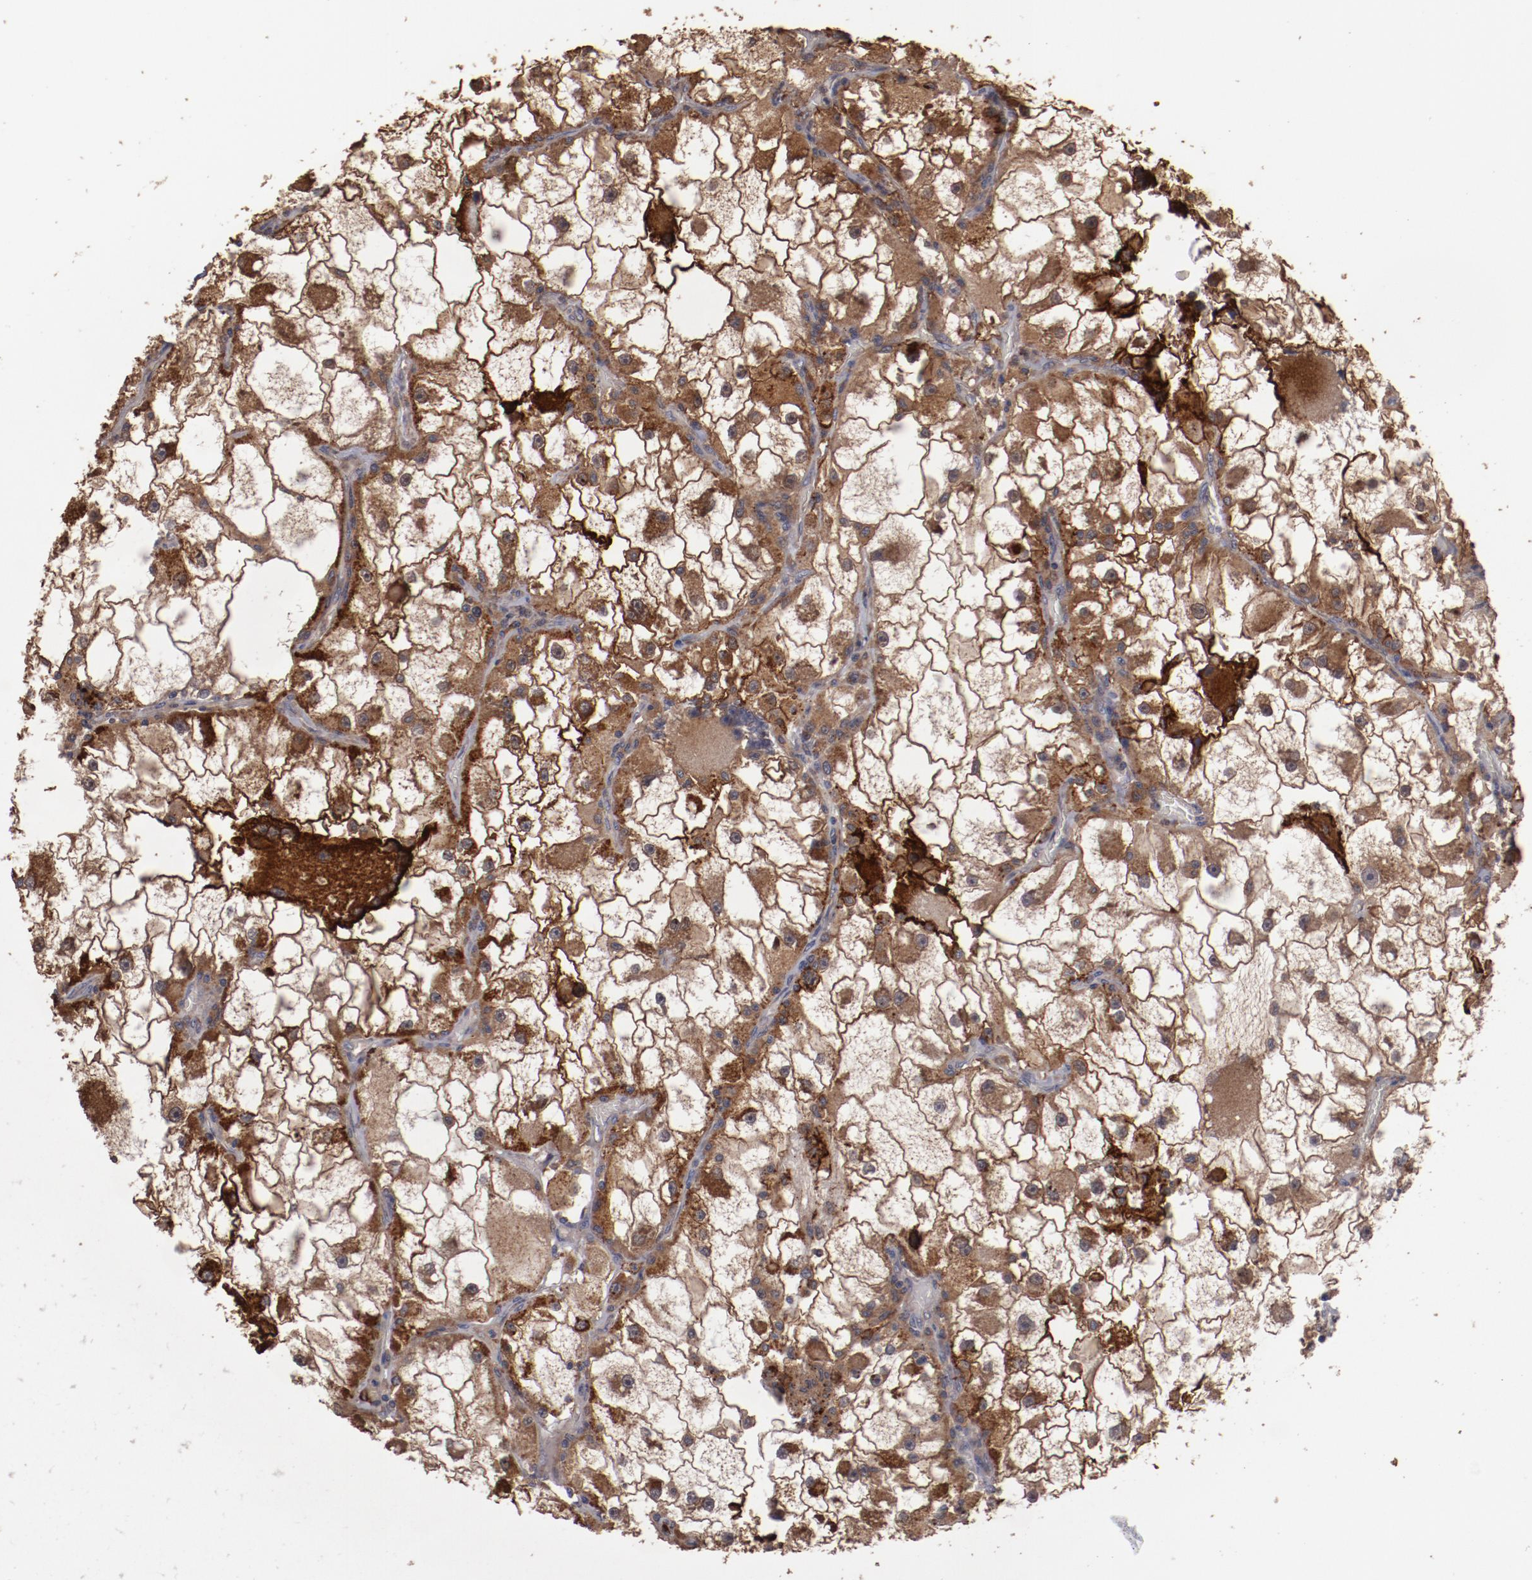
{"staining": {"intensity": "strong", "quantity": ">75%", "location": "cytoplasmic/membranous"}, "tissue": "renal cancer", "cell_type": "Tumor cells", "image_type": "cancer", "snomed": [{"axis": "morphology", "description": "Adenocarcinoma, NOS"}, {"axis": "topography", "description": "Kidney"}], "caption": "Immunohistochemistry image of adenocarcinoma (renal) stained for a protein (brown), which shows high levels of strong cytoplasmic/membranous expression in about >75% of tumor cells.", "gene": "LRRC75B", "patient": {"sex": "female", "age": 73}}